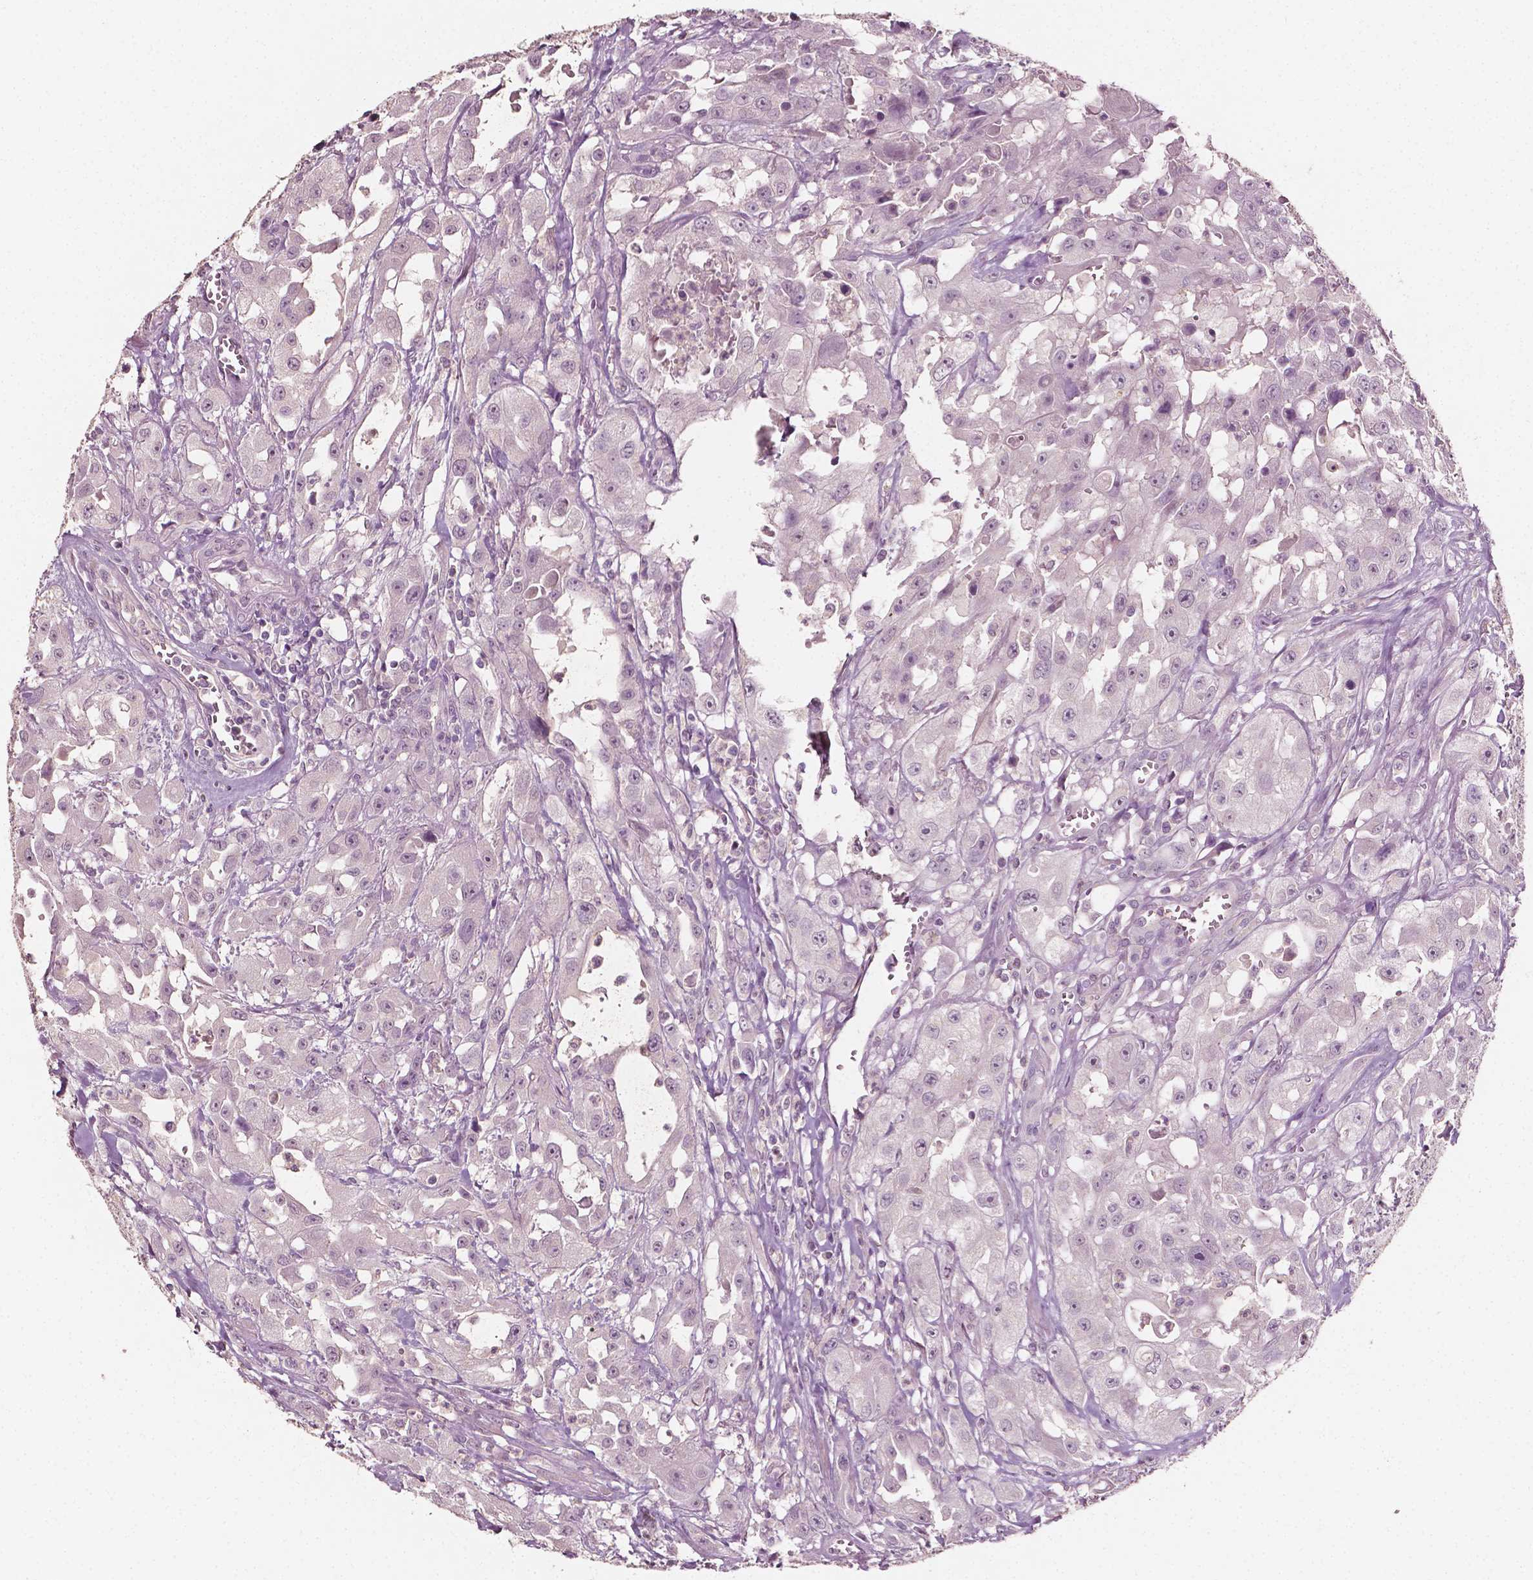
{"staining": {"intensity": "negative", "quantity": "none", "location": "none"}, "tissue": "urothelial cancer", "cell_type": "Tumor cells", "image_type": "cancer", "snomed": [{"axis": "morphology", "description": "Urothelial carcinoma, High grade"}, {"axis": "topography", "description": "Urinary bladder"}], "caption": "The immunohistochemistry (IHC) image has no significant staining in tumor cells of urothelial cancer tissue.", "gene": "PLA2R1", "patient": {"sex": "male", "age": 79}}